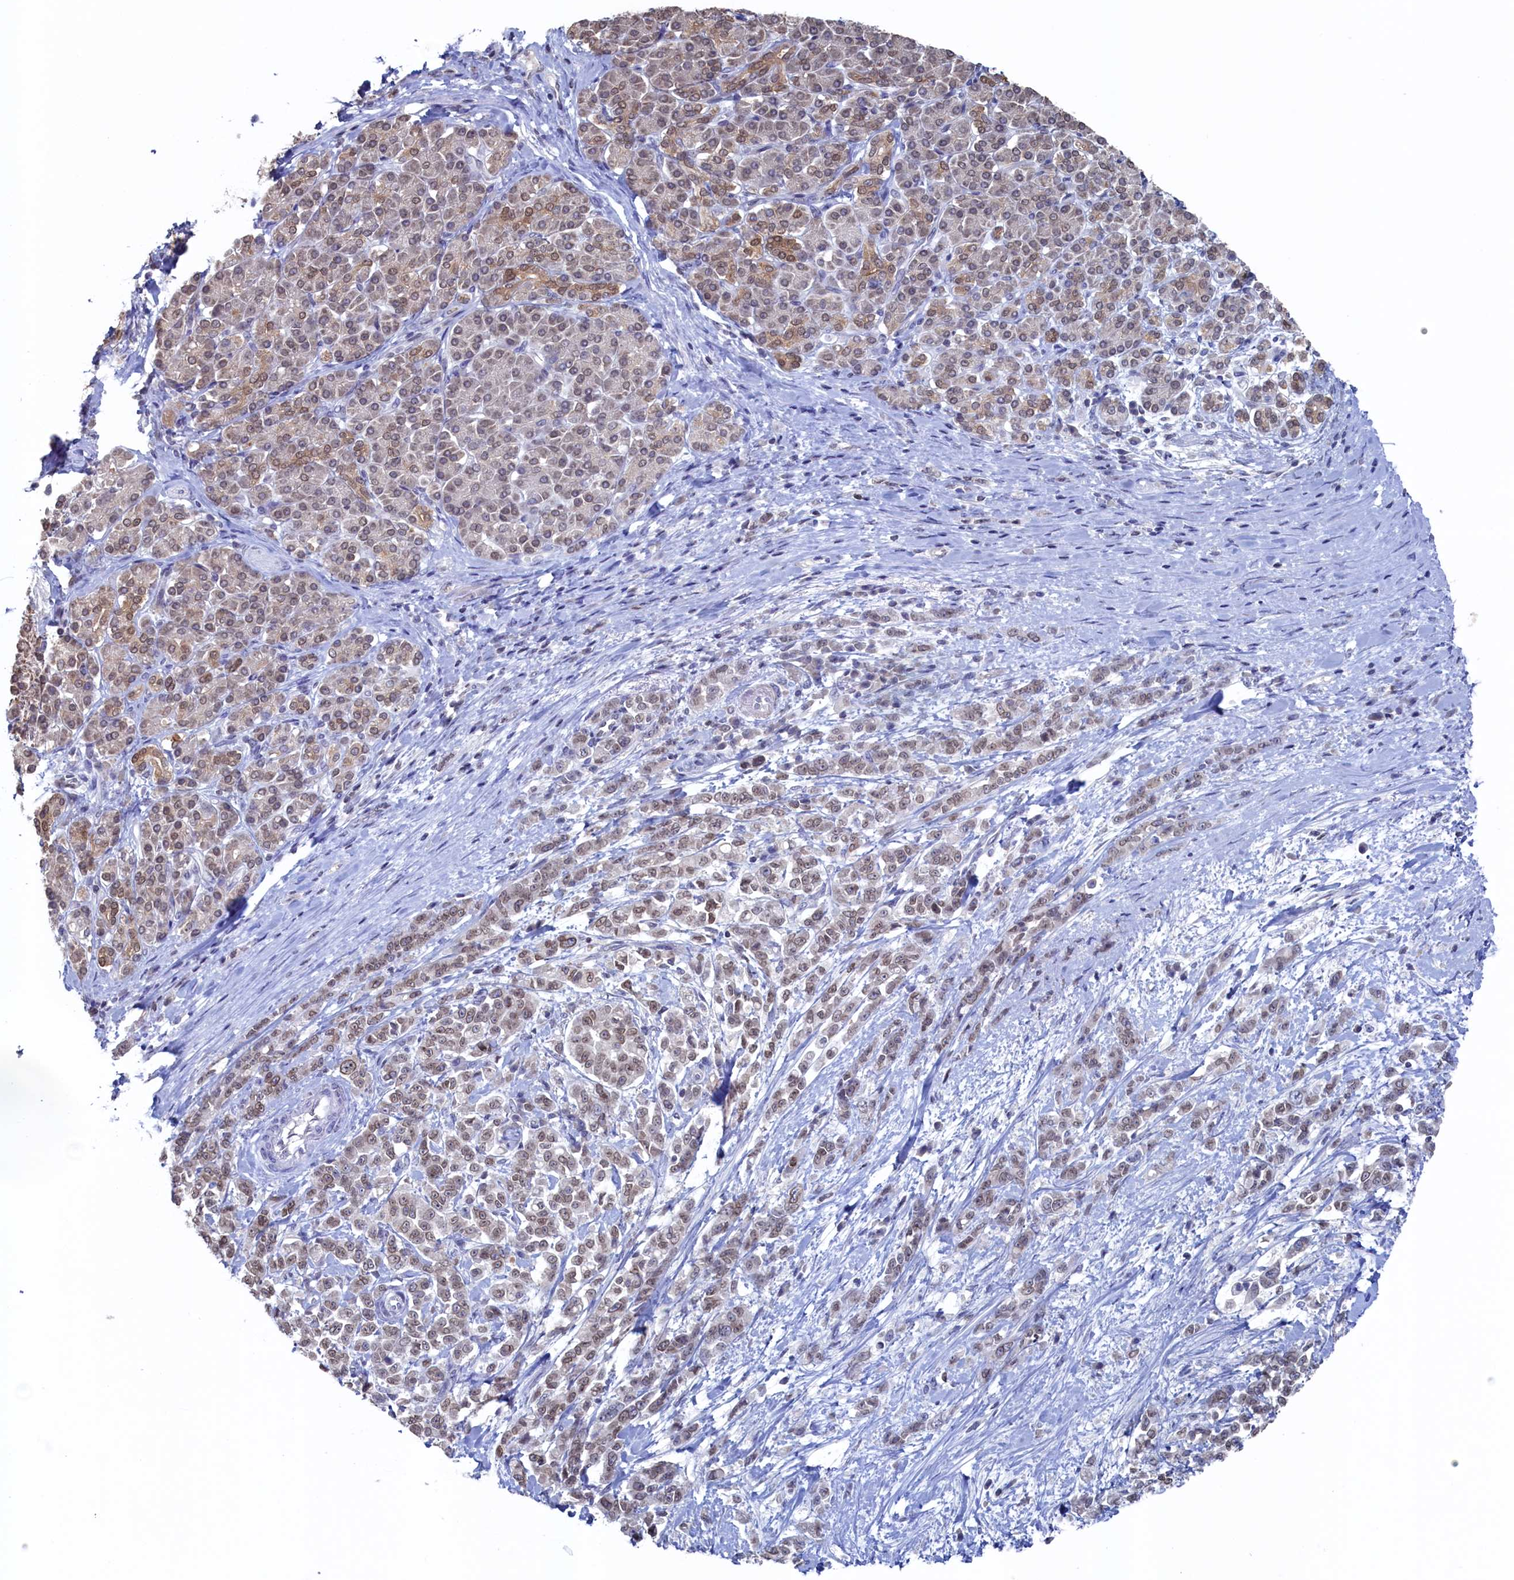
{"staining": {"intensity": "weak", "quantity": ">75%", "location": "nuclear"}, "tissue": "pancreatic cancer", "cell_type": "Tumor cells", "image_type": "cancer", "snomed": [{"axis": "morphology", "description": "Normal tissue, NOS"}, {"axis": "morphology", "description": "Adenocarcinoma, NOS"}, {"axis": "topography", "description": "Pancreas"}], "caption": "Immunohistochemical staining of adenocarcinoma (pancreatic) shows low levels of weak nuclear protein expression in approximately >75% of tumor cells. The protein of interest is shown in brown color, while the nuclei are stained blue.", "gene": "C11orf54", "patient": {"sex": "female", "age": 64}}